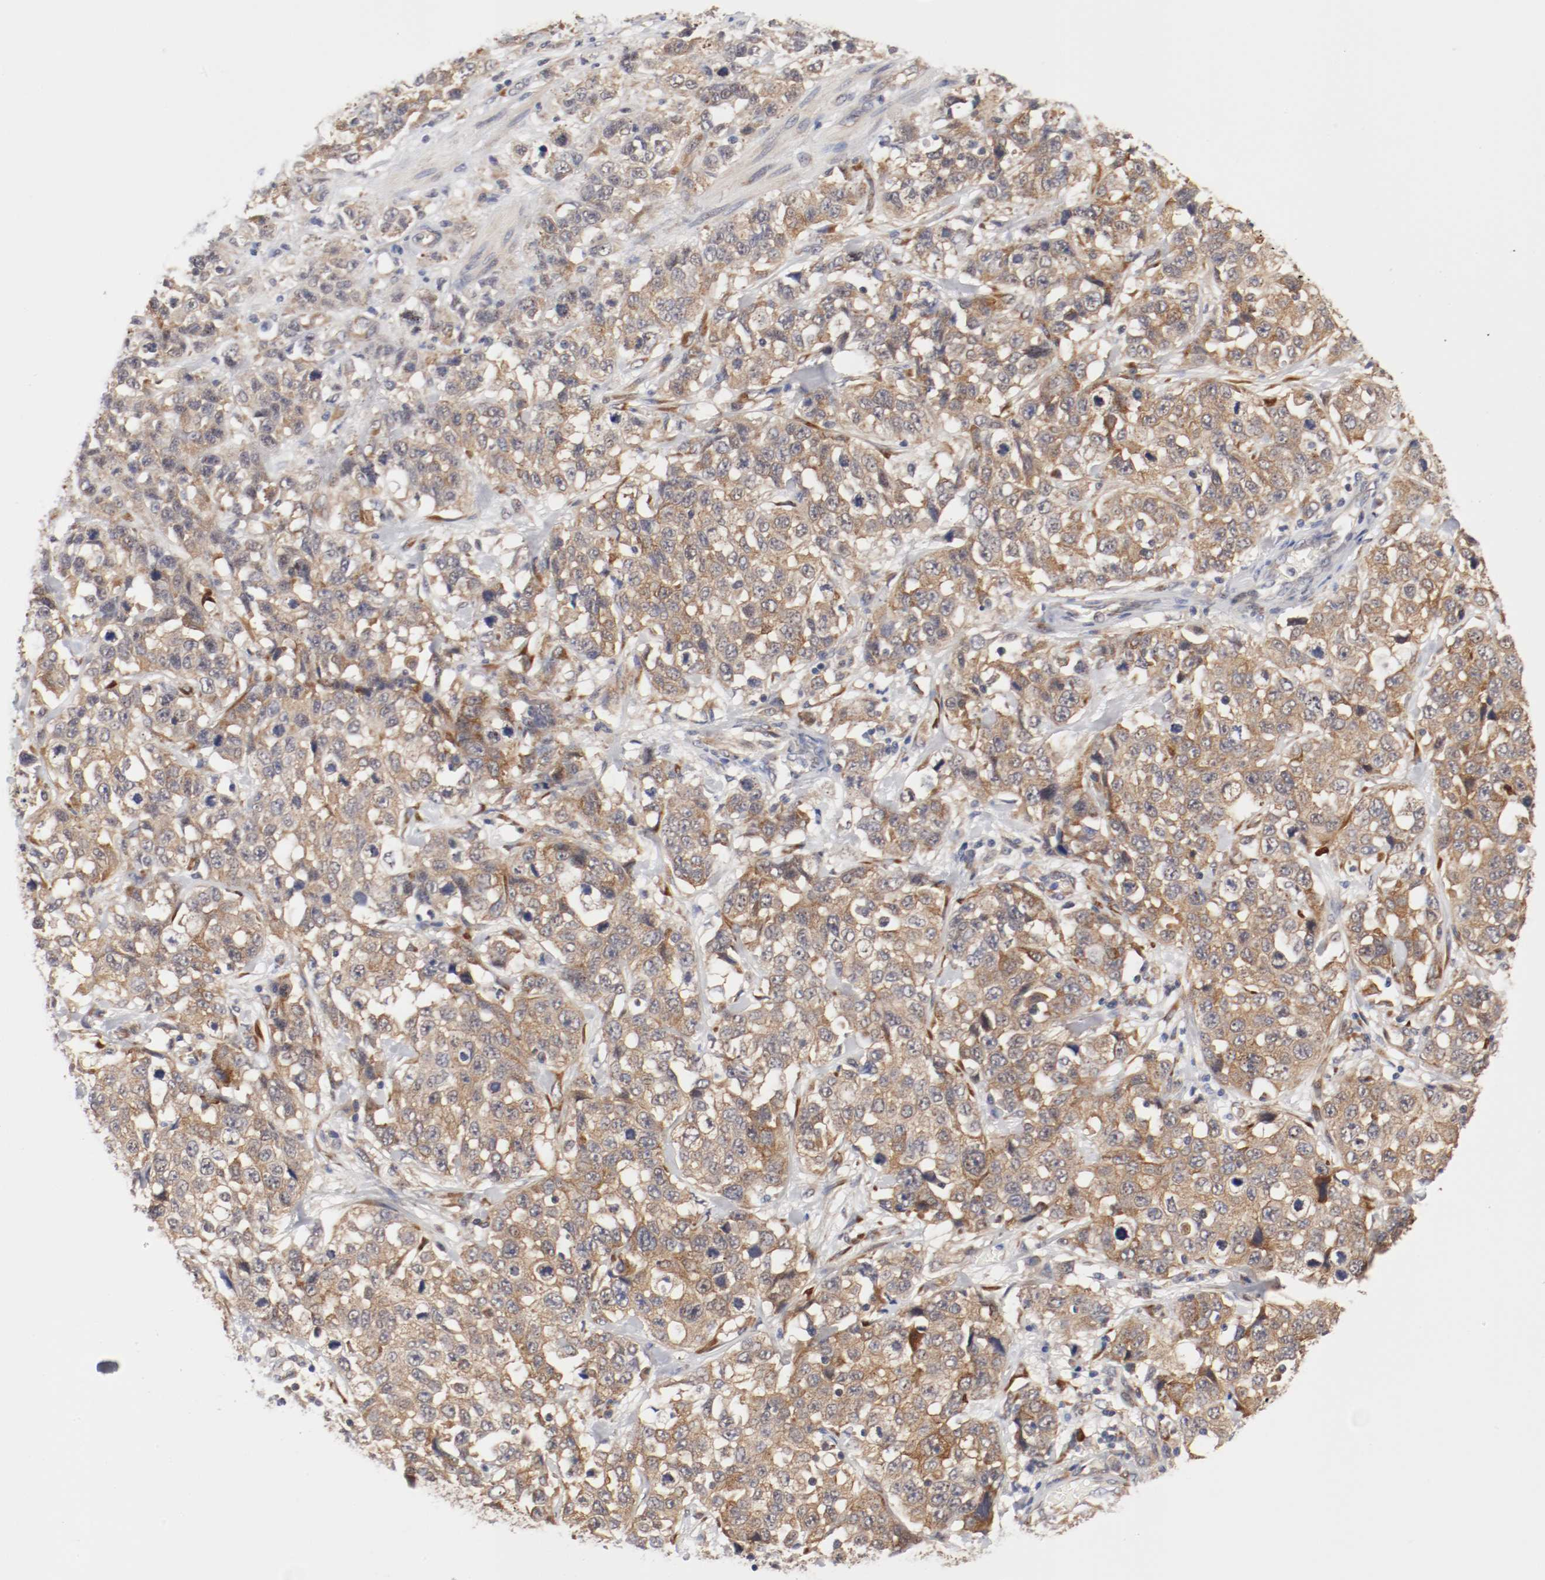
{"staining": {"intensity": "weak", "quantity": ">75%", "location": "cytoplasmic/membranous"}, "tissue": "stomach cancer", "cell_type": "Tumor cells", "image_type": "cancer", "snomed": [{"axis": "morphology", "description": "Normal tissue, NOS"}, {"axis": "morphology", "description": "Adenocarcinoma, NOS"}, {"axis": "topography", "description": "Stomach"}], "caption": "This image shows stomach adenocarcinoma stained with immunohistochemistry to label a protein in brown. The cytoplasmic/membranous of tumor cells show weak positivity for the protein. Nuclei are counter-stained blue.", "gene": "FKBP3", "patient": {"sex": "male", "age": 48}}